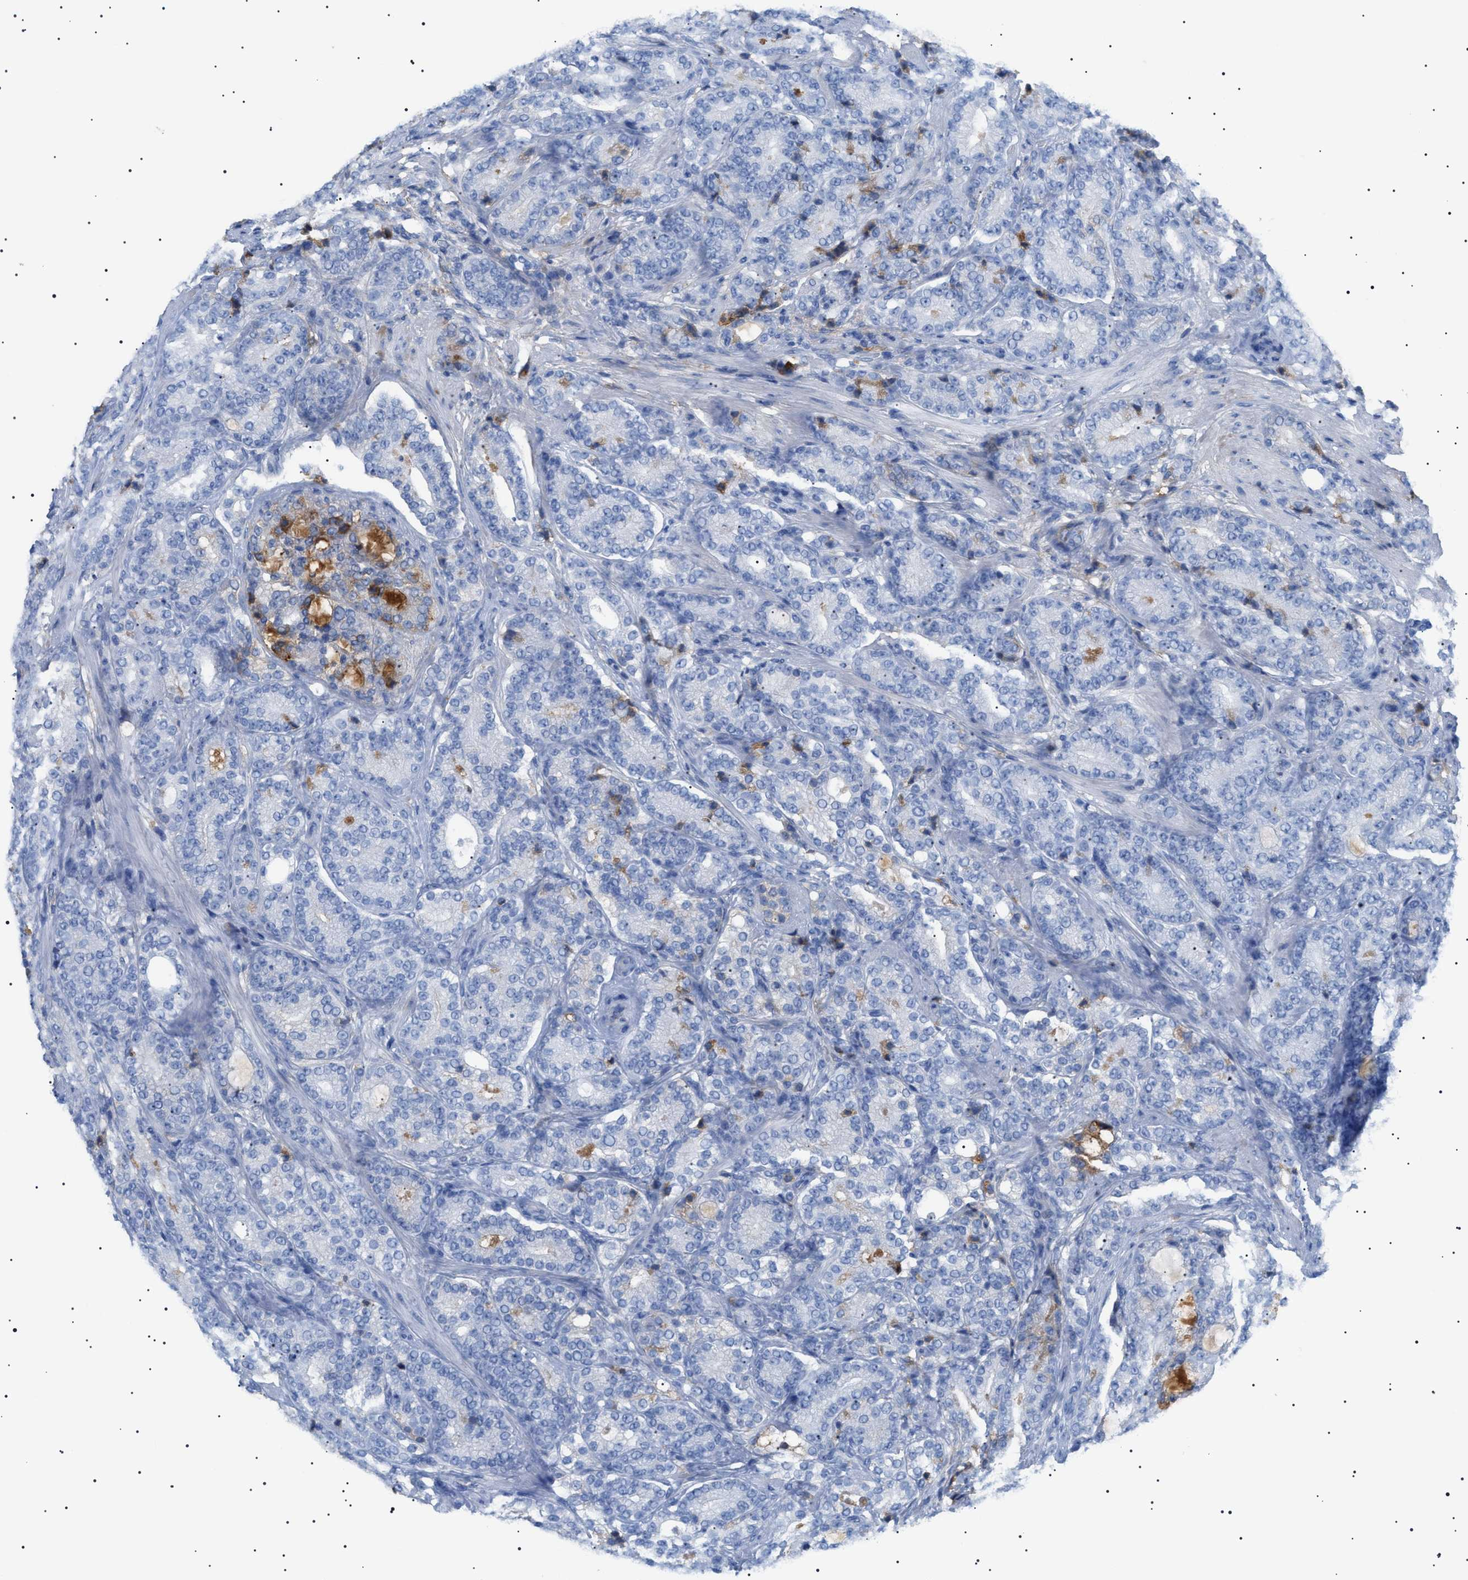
{"staining": {"intensity": "weak", "quantity": "<25%", "location": "cytoplasmic/membranous"}, "tissue": "prostate cancer", "cell_type": "Tumor cells", "image_type": "cancer", "snomed": [{"axis": "morphology", "description": "Adenocarcinoma, High grade"}, {"axis": "topography", "description": "Prostate"}], "caption": "Image shows no significant protein positivity in tumor cells of prostate high-grade adenocarcinoma.", "gene": "LPA", "patient": {"sex": "male", "age": 61}}